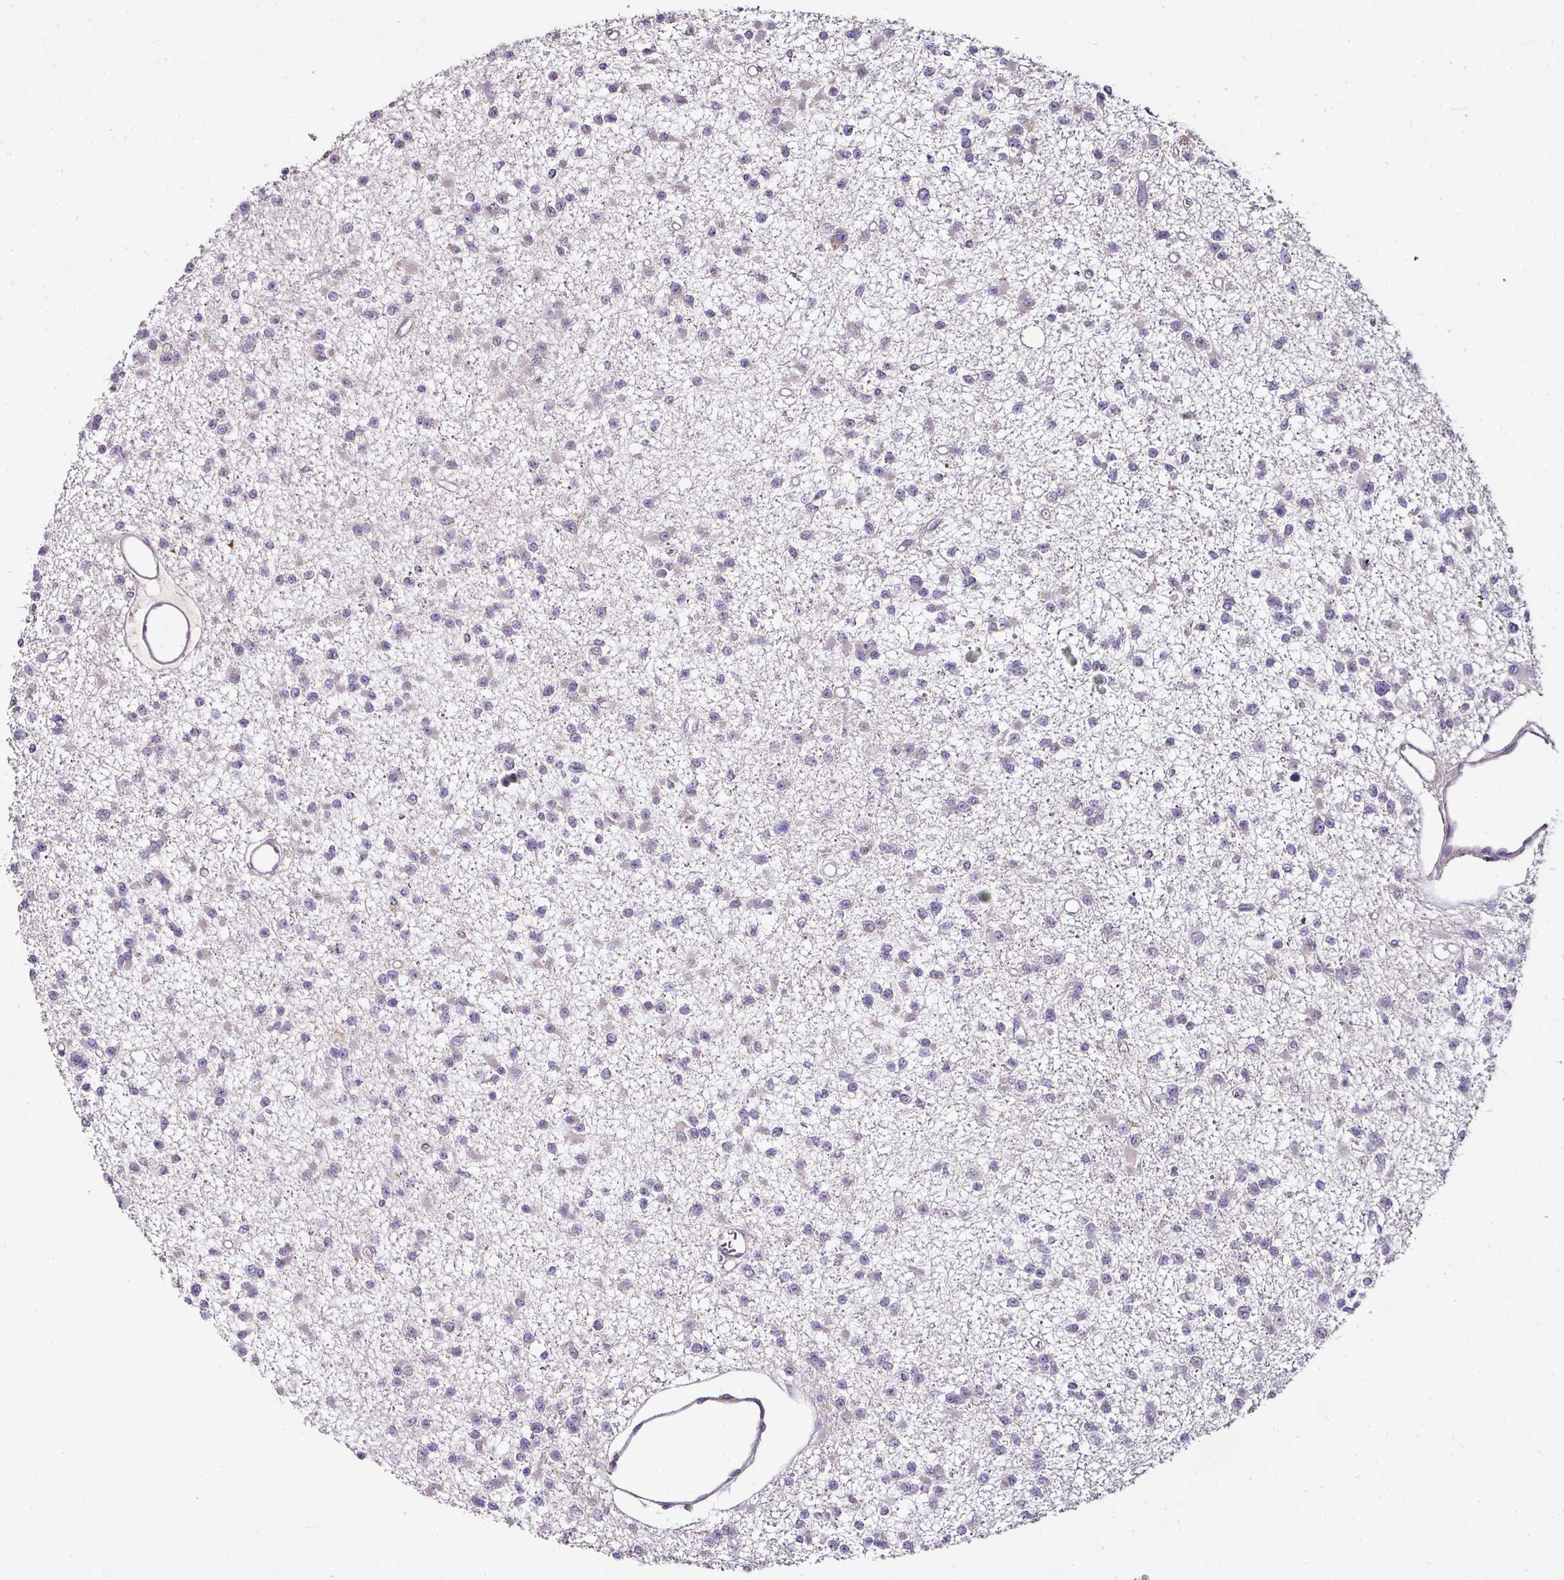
{"staining": {"intensity": "negative", "quantity": "none", "location": "none"}, "tissue": "glioma", "cell_type": "Tumor cells", "image_type": "cancer", "snomed": [{"axis": "morphology", "description": "Glioma, malignant, Low grade"}, {"axis": "topography", "description": "Brain"}], "caption": "High magnification brightfield microscopy of glioma stained with DAB (brown) and counterstained with hematoxylin (blue): tumor cells show no significant positivity.", "gene": "SKIC2", "patient": {"sex": "female", "age": 22}}